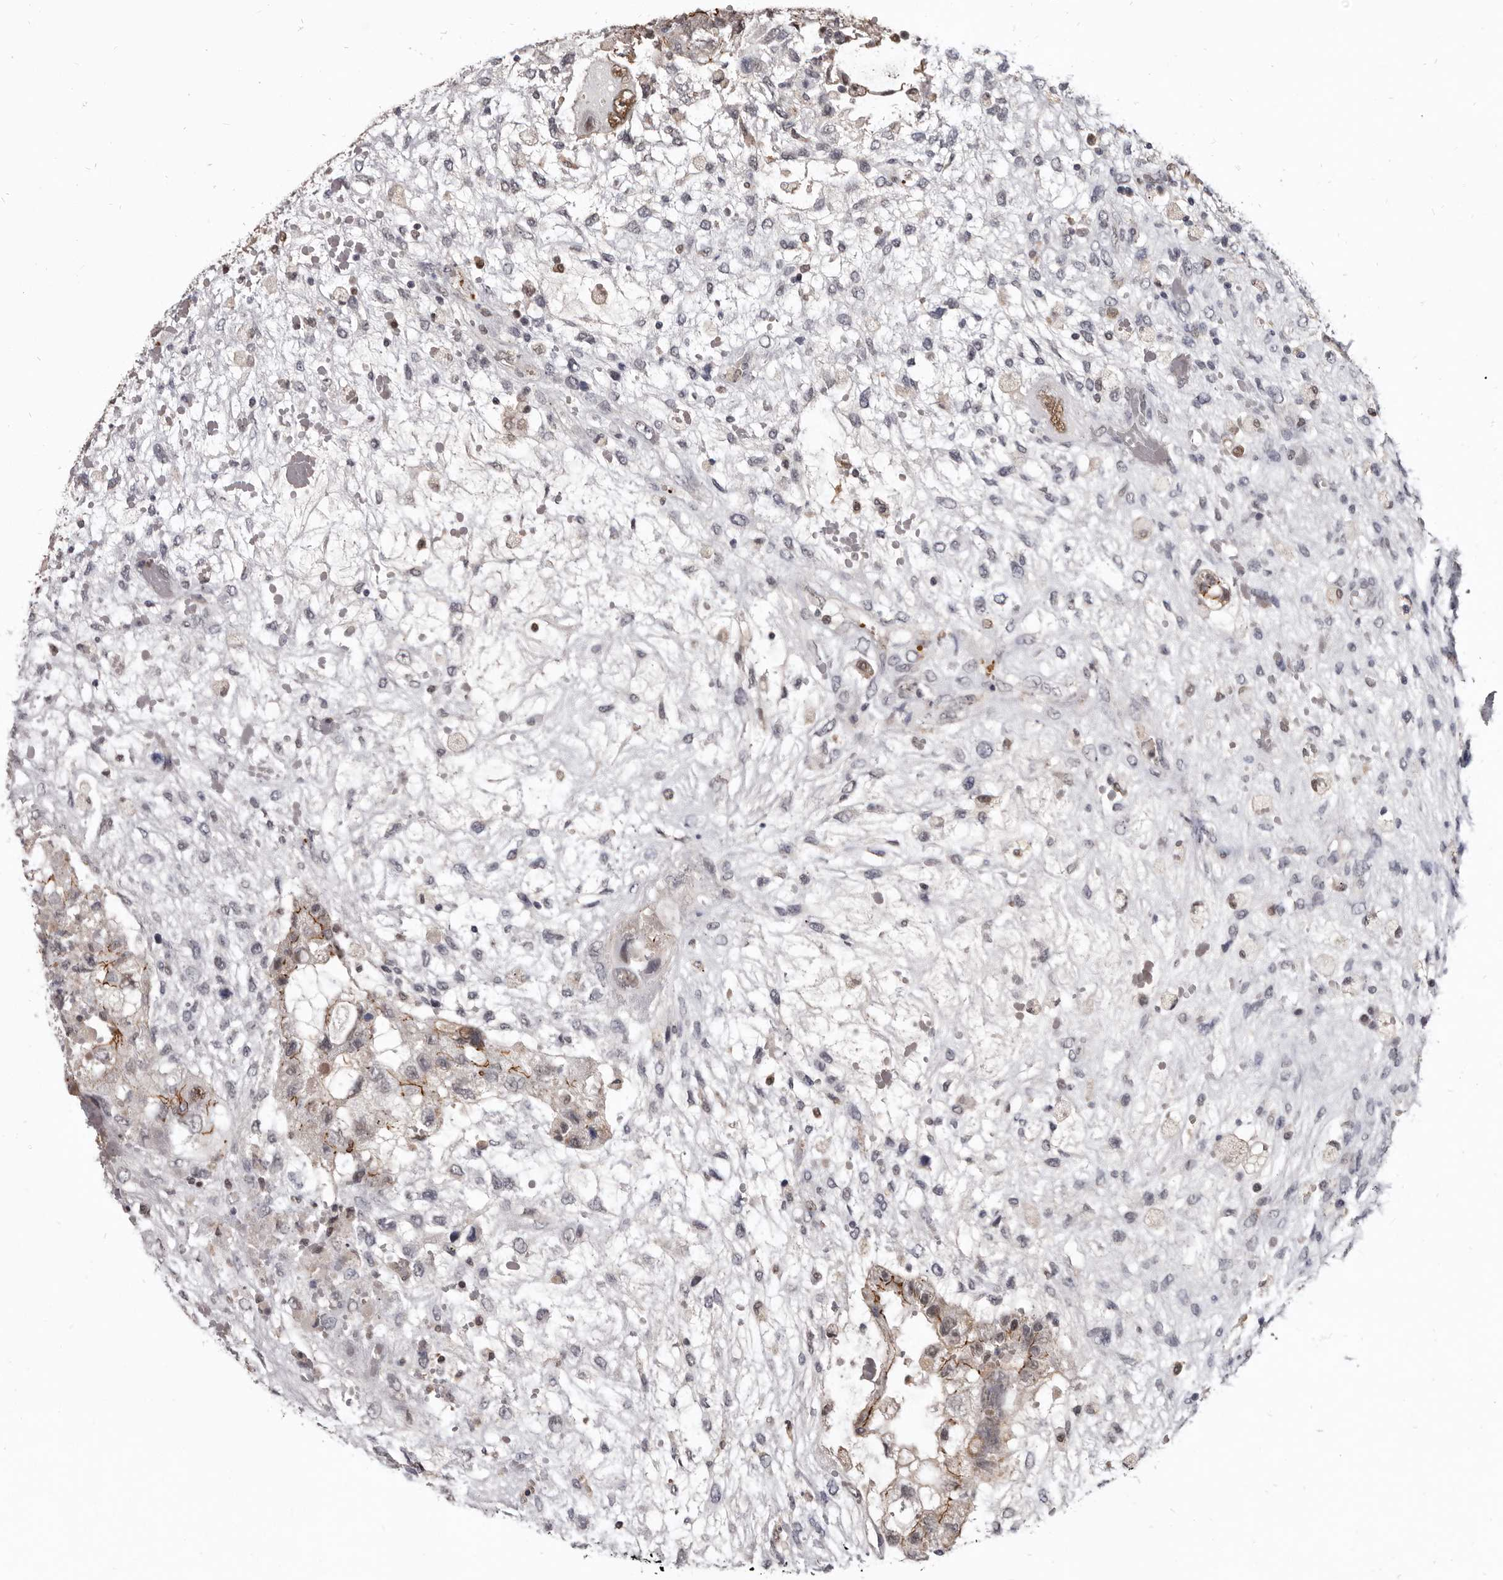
{"staining": {"intensity": "moderate", "quantity": "25%-75%", "location": "cytoplasmic/membranous,nuclear"}, "tissue": "testis cancer", "cell_type": "Tumor cells", "image_type": "cancer", "snomed": [{"axis": "morphology", "description": "Carcinoma, Embryonal, NOS"}, {"axis": "topography", "description": "Testis"}], "caption": "IHC histopathology image of neoplastic tissue: testis cancer stained using immunohistochemistry (IHC) exhibits medium levels of moderate protein expression localized specifically in the cytoplasmic/membranous and nuclear of tumor cells, appearing as a cytoplasmic/membranous and nuclear brown color.", "gene": "CGN", "patient": {"sex": "male", "age": 36}}